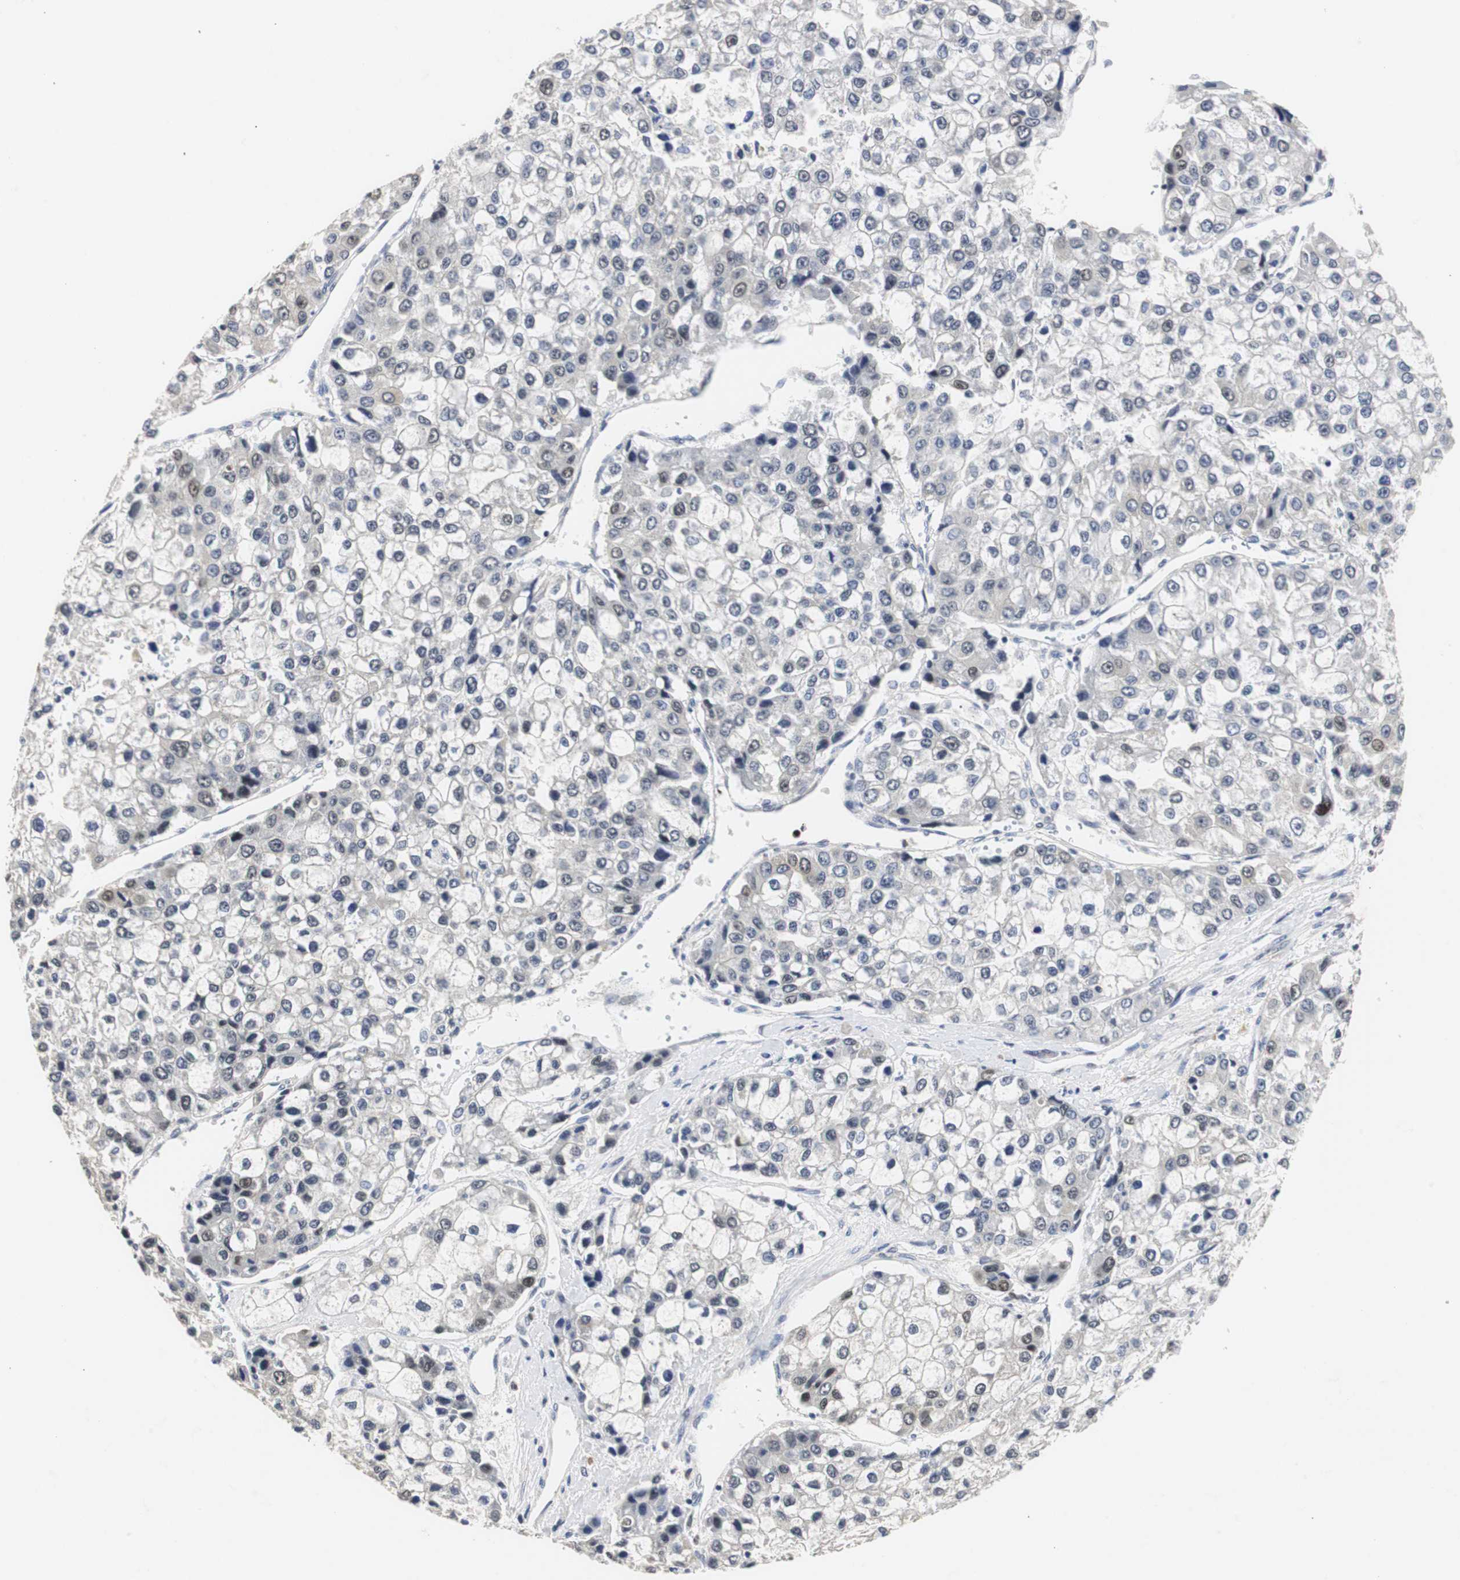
{"staining": {"intensity": "negative", "quantity": "none", "location": "none"}, "tissue": "liver cancer", "cell_type": "Tumor cells", "image_type": "cancer", "snomed": [{"axis": "morphology", "description": "Carcinoma, Hepatocellular, NOS"}, {"axis": "topography", "description": "Liver"}], "caption": "This is an immunohistochemistry (IHC) image of liver hepatocellular carcinoma. There is no staining in tumor cells.", "gene": "ZFC3H1", "patient": {"sex": "female", "age": 66}}